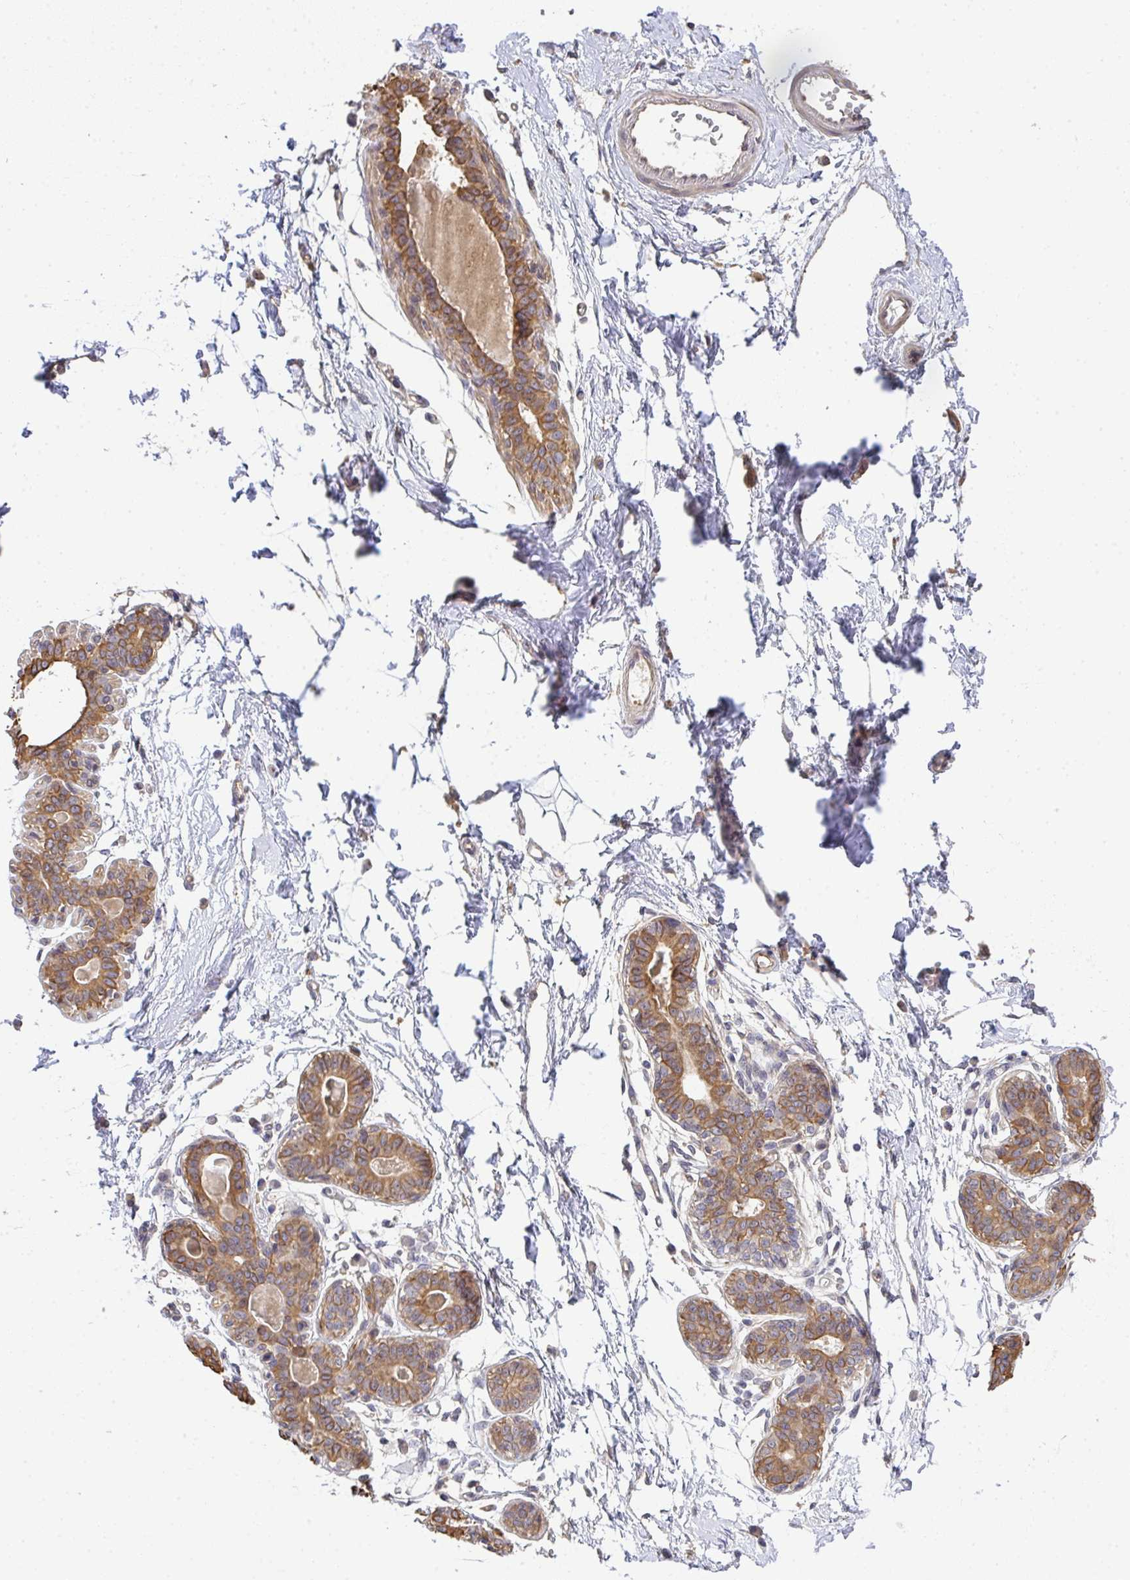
{"staining": {"intensity": "weak", "quantity": ">75%", "location": "cytoplasmic/membranous"}, "tissue": "breast", "cell_type": "Adipocytes", "image_type": "normal", "snomed": [{"axis": "morphology", "description": "Normal tissue, NOS"}, {"axis": "topography", "description": "Breast"}], "caption": "High-power microscopy captured an immunohistochemistry (IHC) micrograph of unremarkable breast, revealing weak cytoplasmic/membranous positivity in about >75% of adipocytes.", "gene": "EEF1AKMT1", "patient": {"sex": "female", "age": 45}}